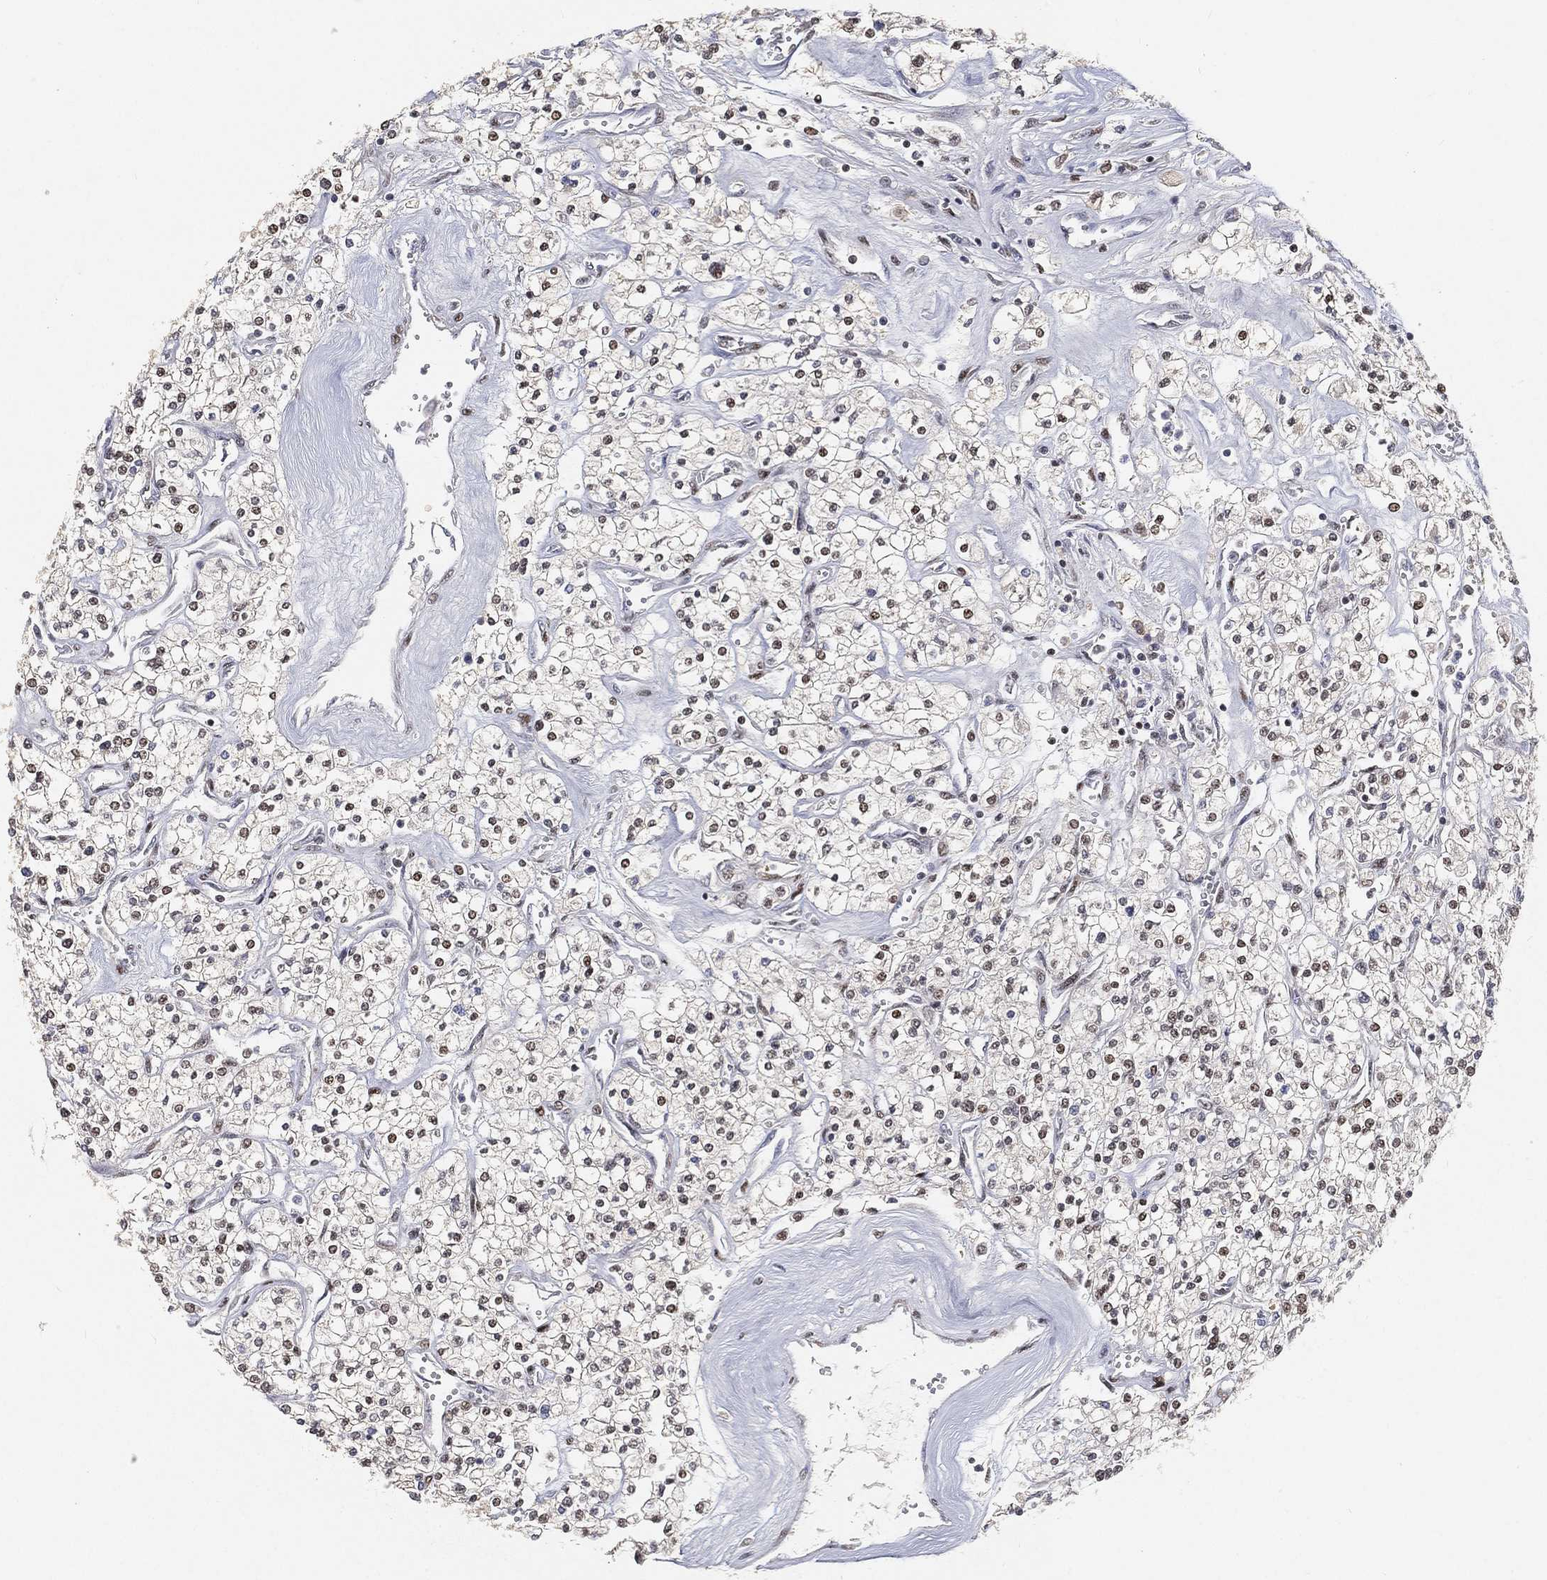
{"staining": {"intensity": "moderate", "quantity": "<25%", "location": "nuclear"}, "tissue": "renal cancer", "cell_type": "Tumor cells", "image_type": "cancer", "snomed": [{"axis": "morphology", "description": "Adenocarcinoma, NOS"}, {"axis": "topography", "description": "Kidney"}], "caption": "Immunohistochemistry photomicrograph of human adenocarcinoma (renal) stained for a protein (brown), which exhibits low levels of moderate nuclear positivity in about <25% of tumor cells.", "gene": "CRTC3", "patient": {"sex": "male", "age": 80}}